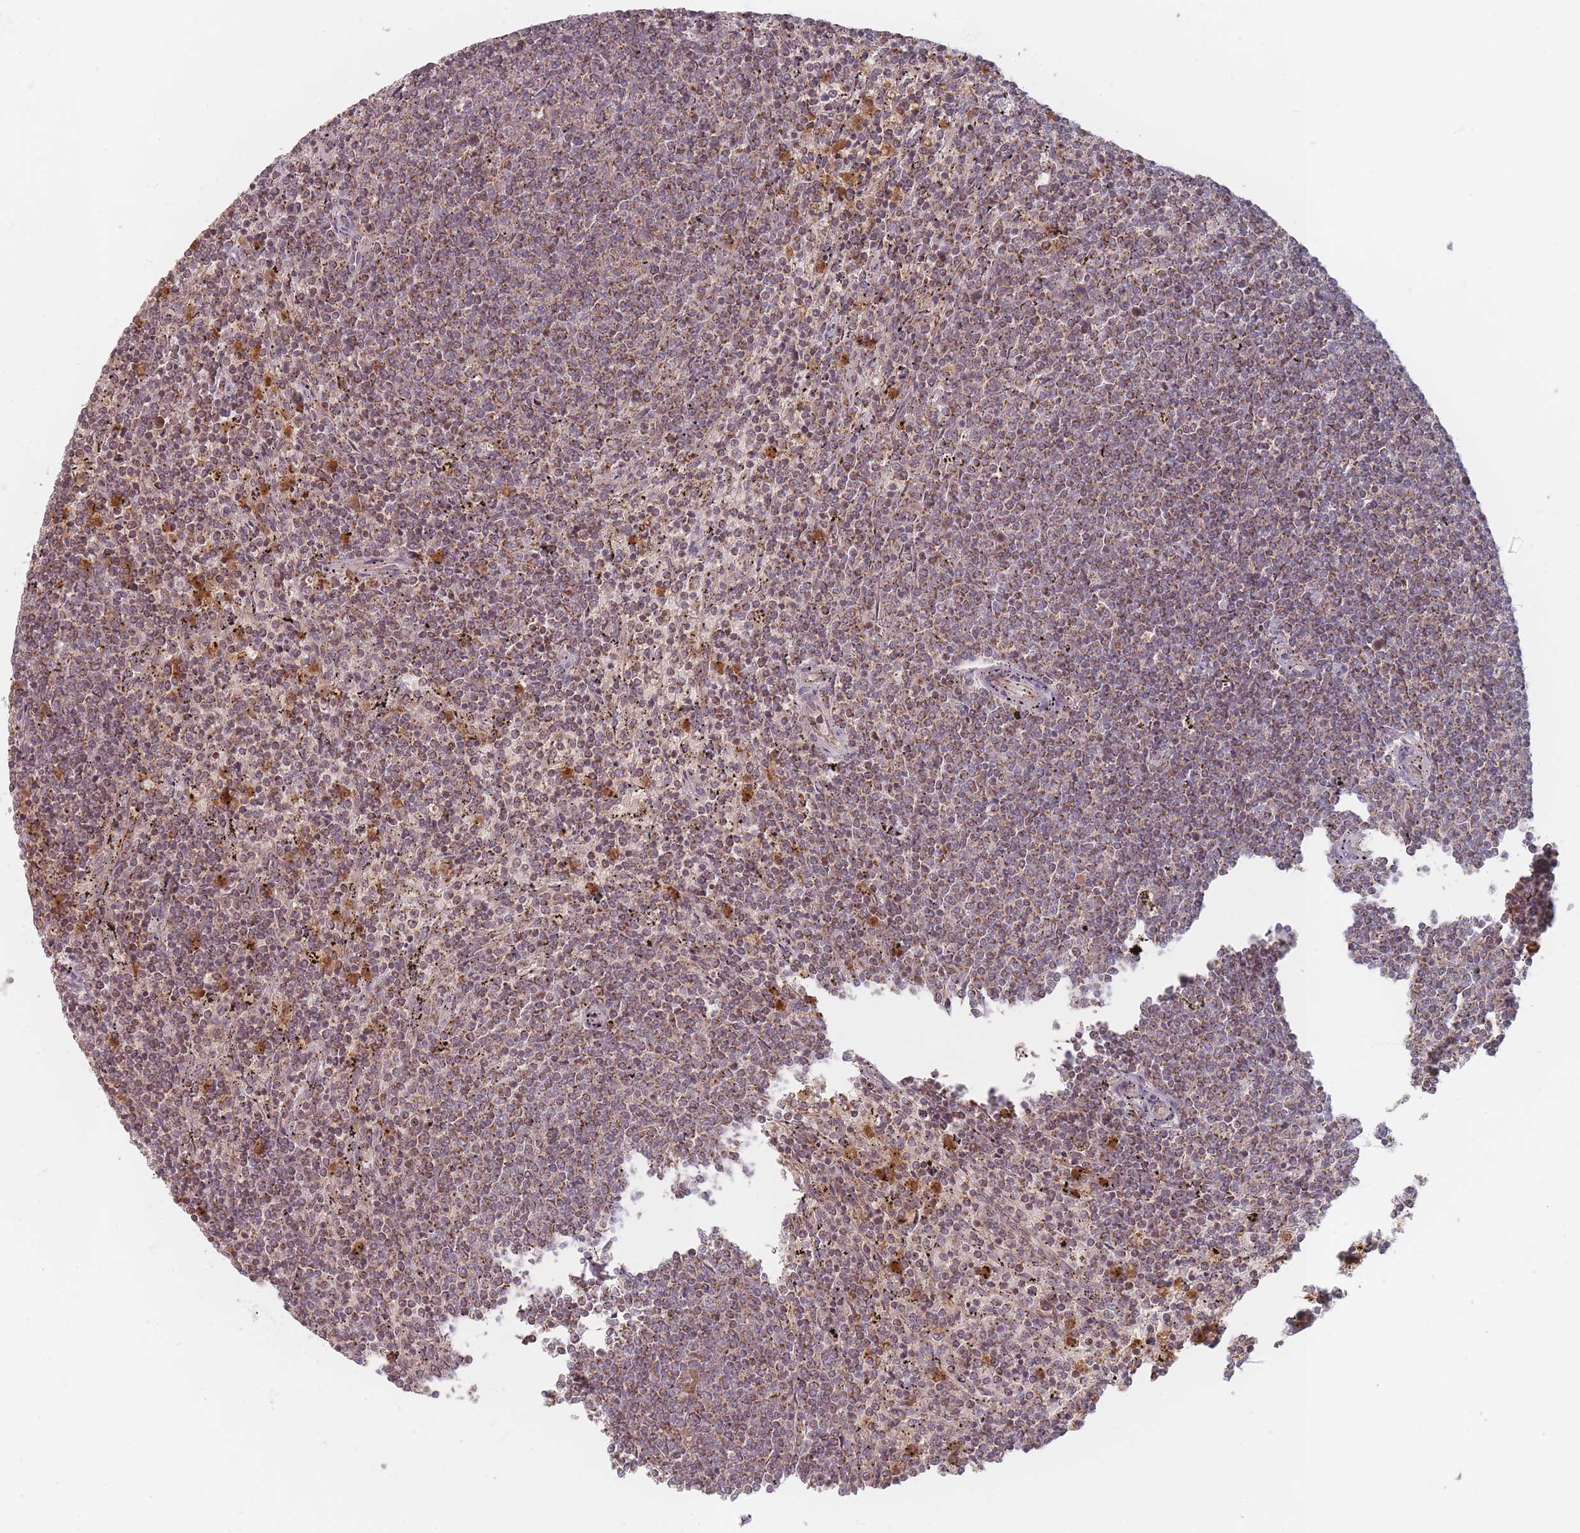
{"staining": {"intensity": "weak", "quantity": "25%-75%", "location": "cytoplasmic/membranous"}, "tissue": "lymphoma", "cell_type": "Tumor cells", "image_type": "cancer", "snomed": [{"axis": "morphology", "description": "Malignant lymphoma, non-Hodgkin's type, Low grade"}, {"axis": "topography", "description": "Spleen"}], "caption": "A micrograph of human malignant lymphoma, non-Hodgkin's type (low-grade) stained for a protein reveals weak cytoplasmic/membranous brown staining in tumor cells. (DAB IHC with brightfield microscopy, high magnification).", "gene": "OR2M4", "patient": {"sex": "female", "age": 50}}